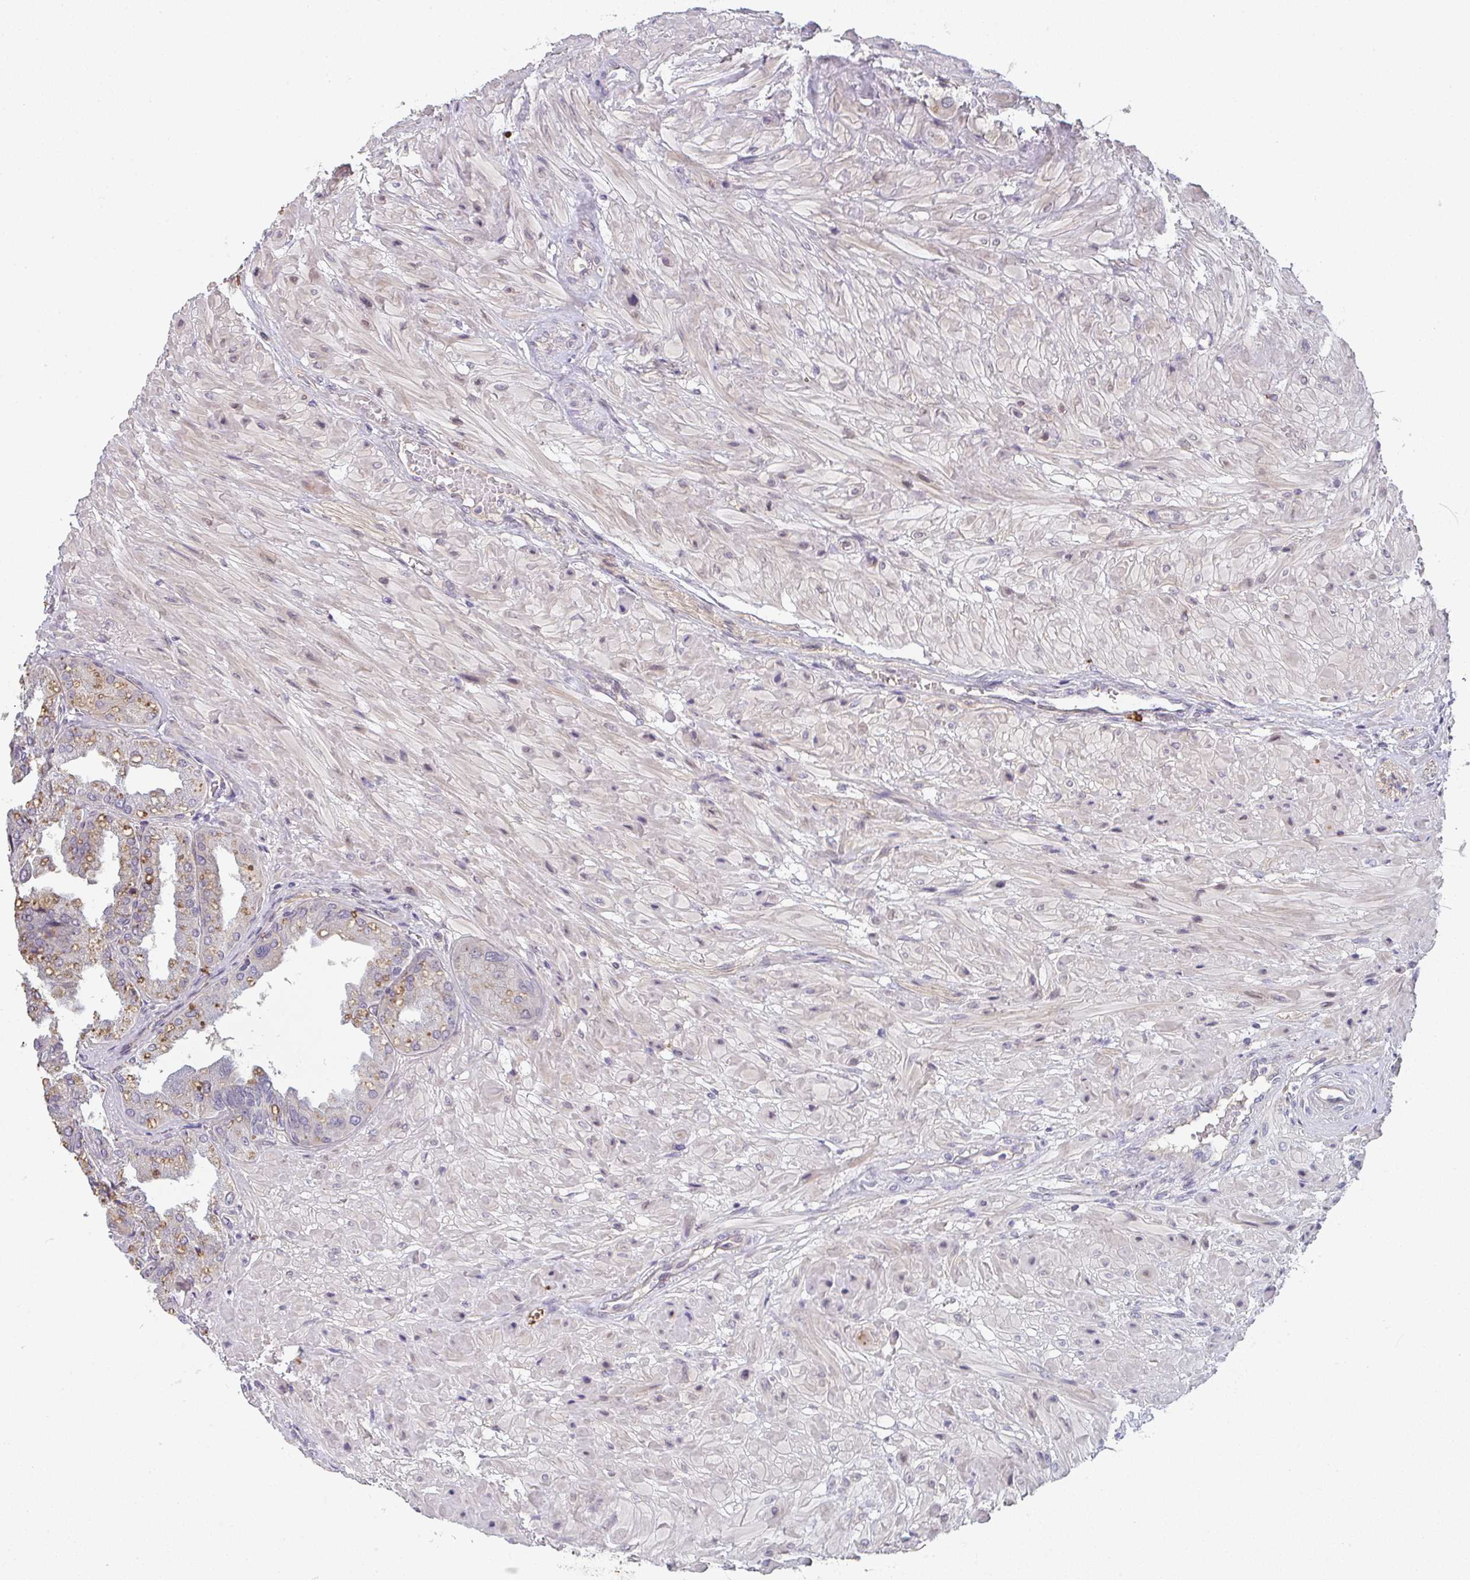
{"staining": {"intensity": "negative", "quantity": "none", "location": "none"}, "tissue": "seminal vesicle", "cell_type": "Glandular cells", "image_type": "normal", "snomed": [{"axis": "morphology", "description": "Normal tissue, NOS"}, {"axis": "topography", "description": "Seminal veicle"}], "caption": "Seminal vesicle was stained to show a protein in brown. There is no significant expression in glandular cells. The staining is performed using DAB (3,3'-diaminobenzidine) brown chromogen with nuclei counter-stained in using hematoxylin.", "gene": "TNFRSF10A", "patient": {"sex": "male", "age": 55}}